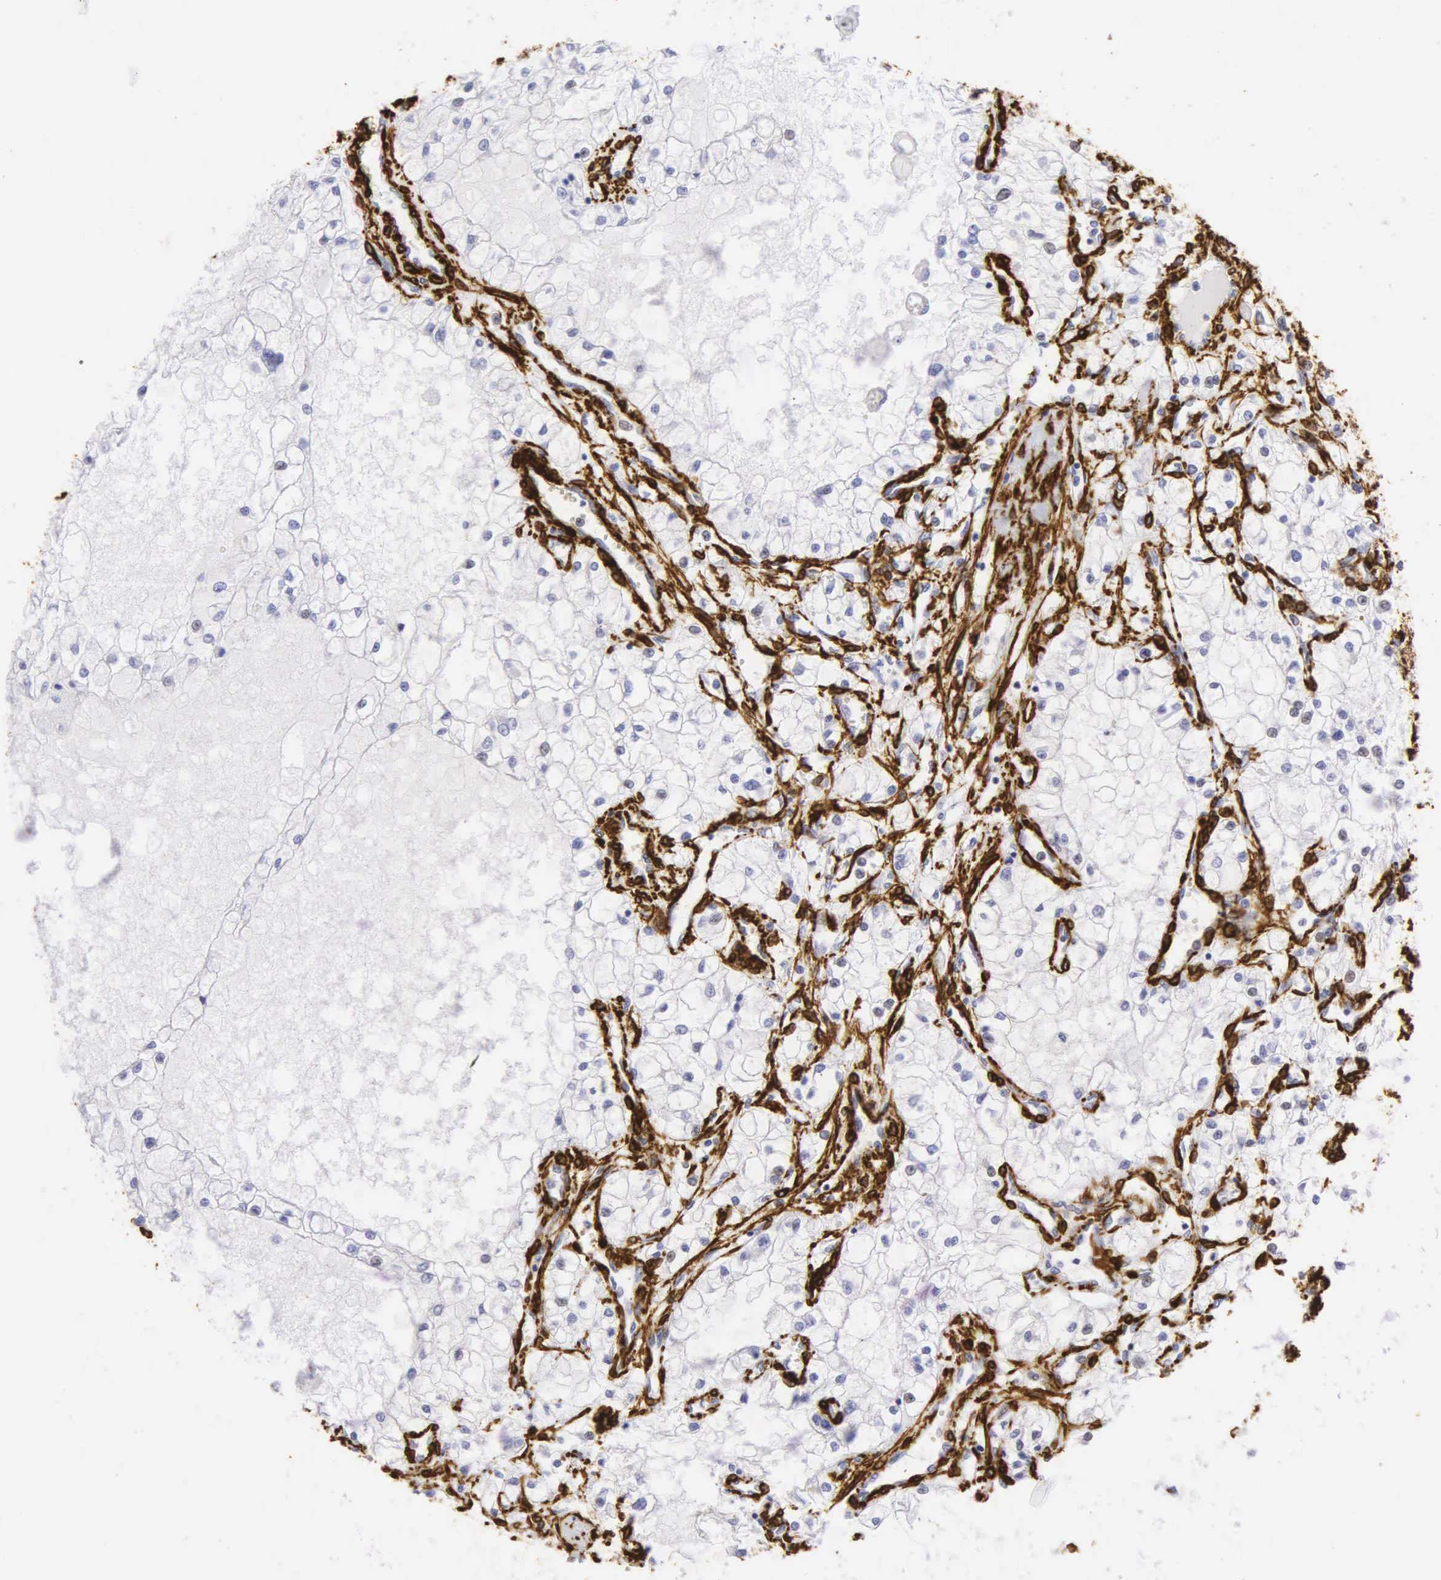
{"staining": {"intensity": "negative", "quantity": "none", "location": "none"}, "tissue": "renal cancer", "cell_type": "Tumor cells", "image_type": "cancer", "snomed": [{"axis": "morphology", "description": "Adenocarcinoma, NOS"}, {"axis": "topography", "description": "Kidney"}], "caption": "This photomicrograph is of renal cancer (adenocarcinoma) stained with immunohistochemistry (IHC) to label a protein in brown with the nuclei are counter-stained blue. There is no positivity in tumor cells. (DAB immunohistochemistry (IHC) with hematoxylin counter stain).", "gene": "ACTA2", "patient": {"sex": "male", "age": 61}}